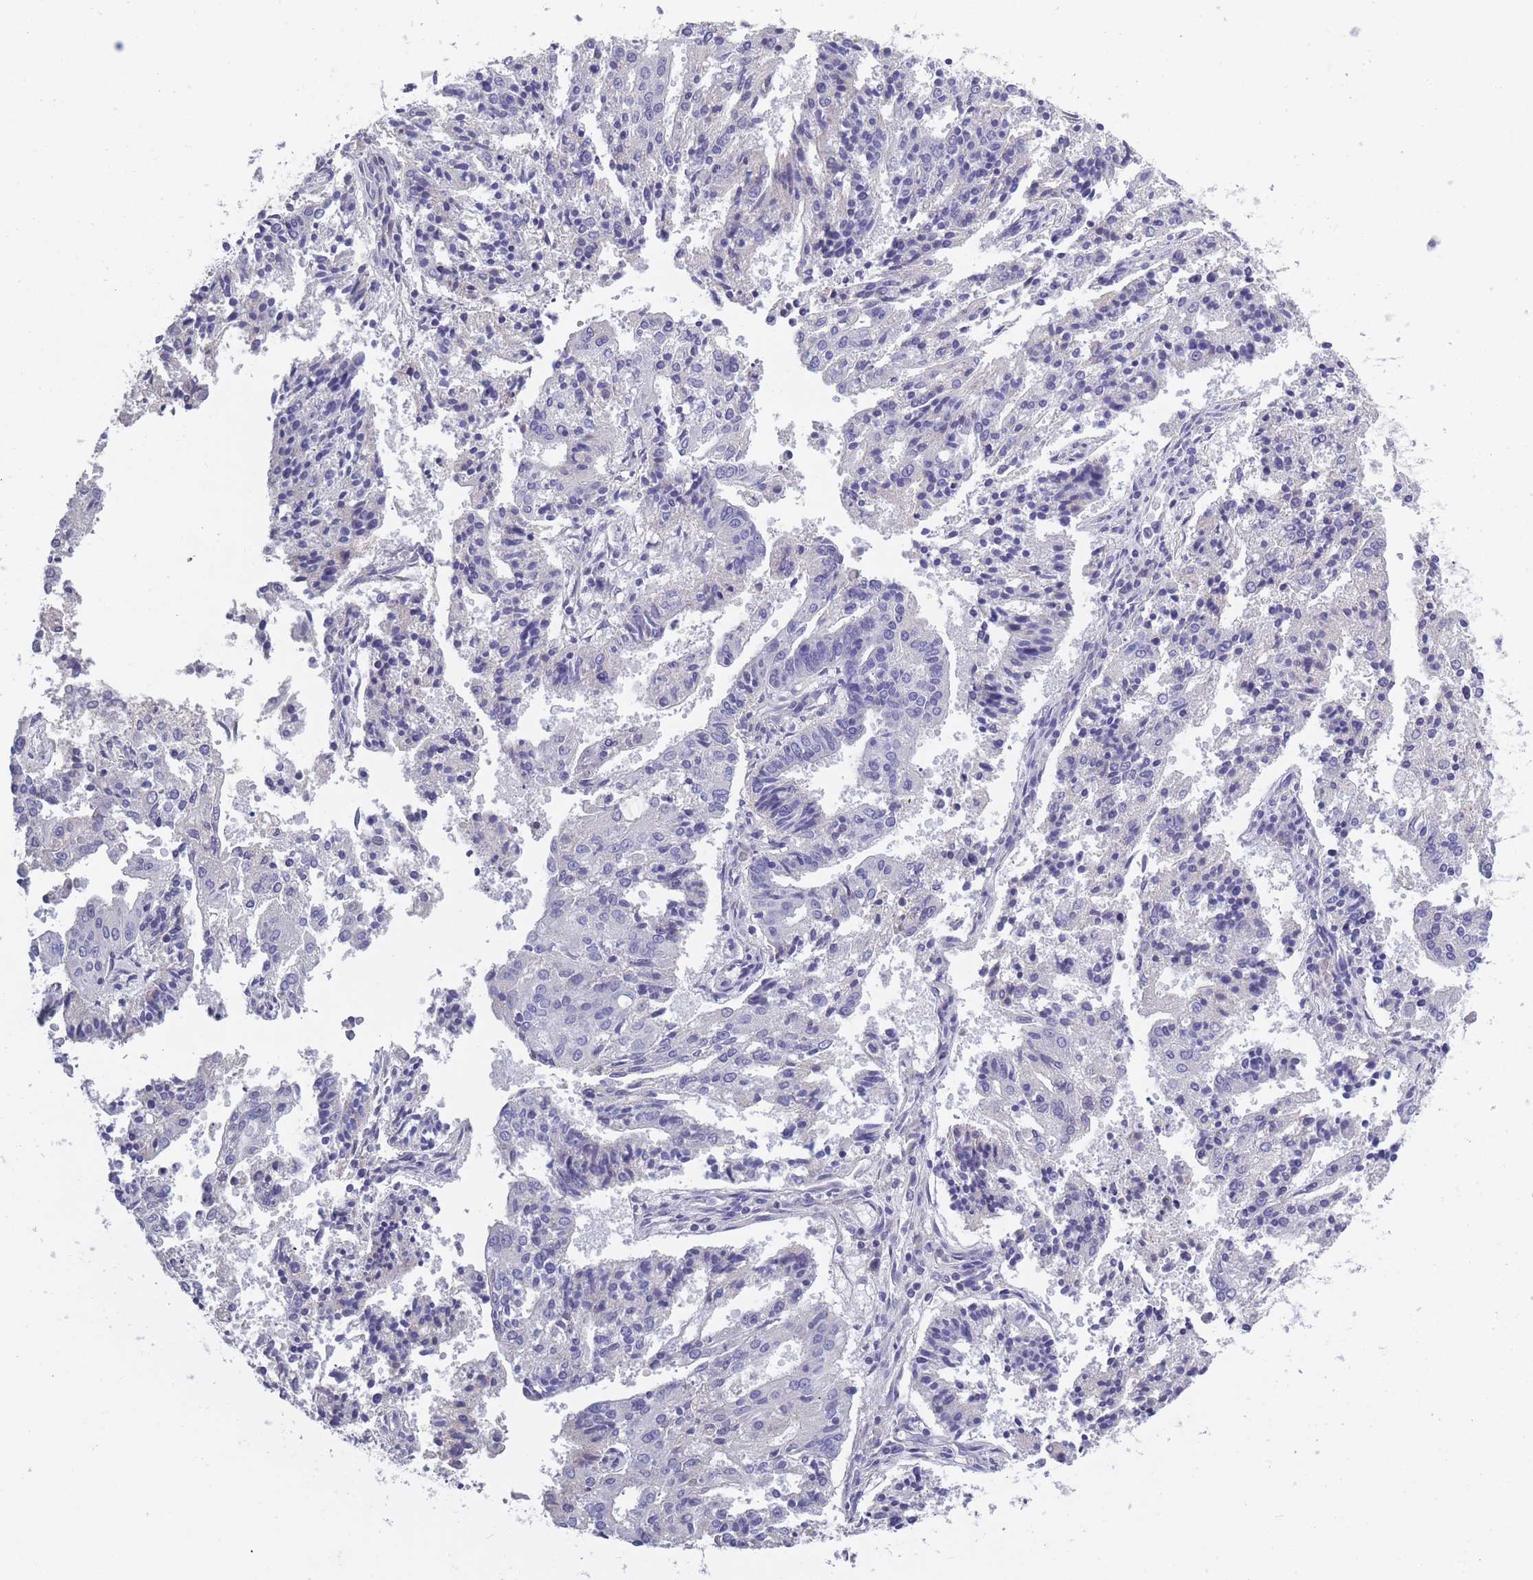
{"staining": {"intensity": "negative", "quantity": "none", "location": "none"}, "tissue": "endometrial cancer", "cell_type": "Tumor cells", "image_type": "cancer", "snomed": [{"axis": "morphology", "description": "Adenocarcinoma, NOS"}, {"axis": "topography", "description": "Endometrium"}], "caption": "This is an immunohistochemistry (IHC) micrograph of endometrial adenocarcinoma. There is no expression in tumor cells.", "gene": "OR4C5", "patient": {"sex": "female", "age": 82}}